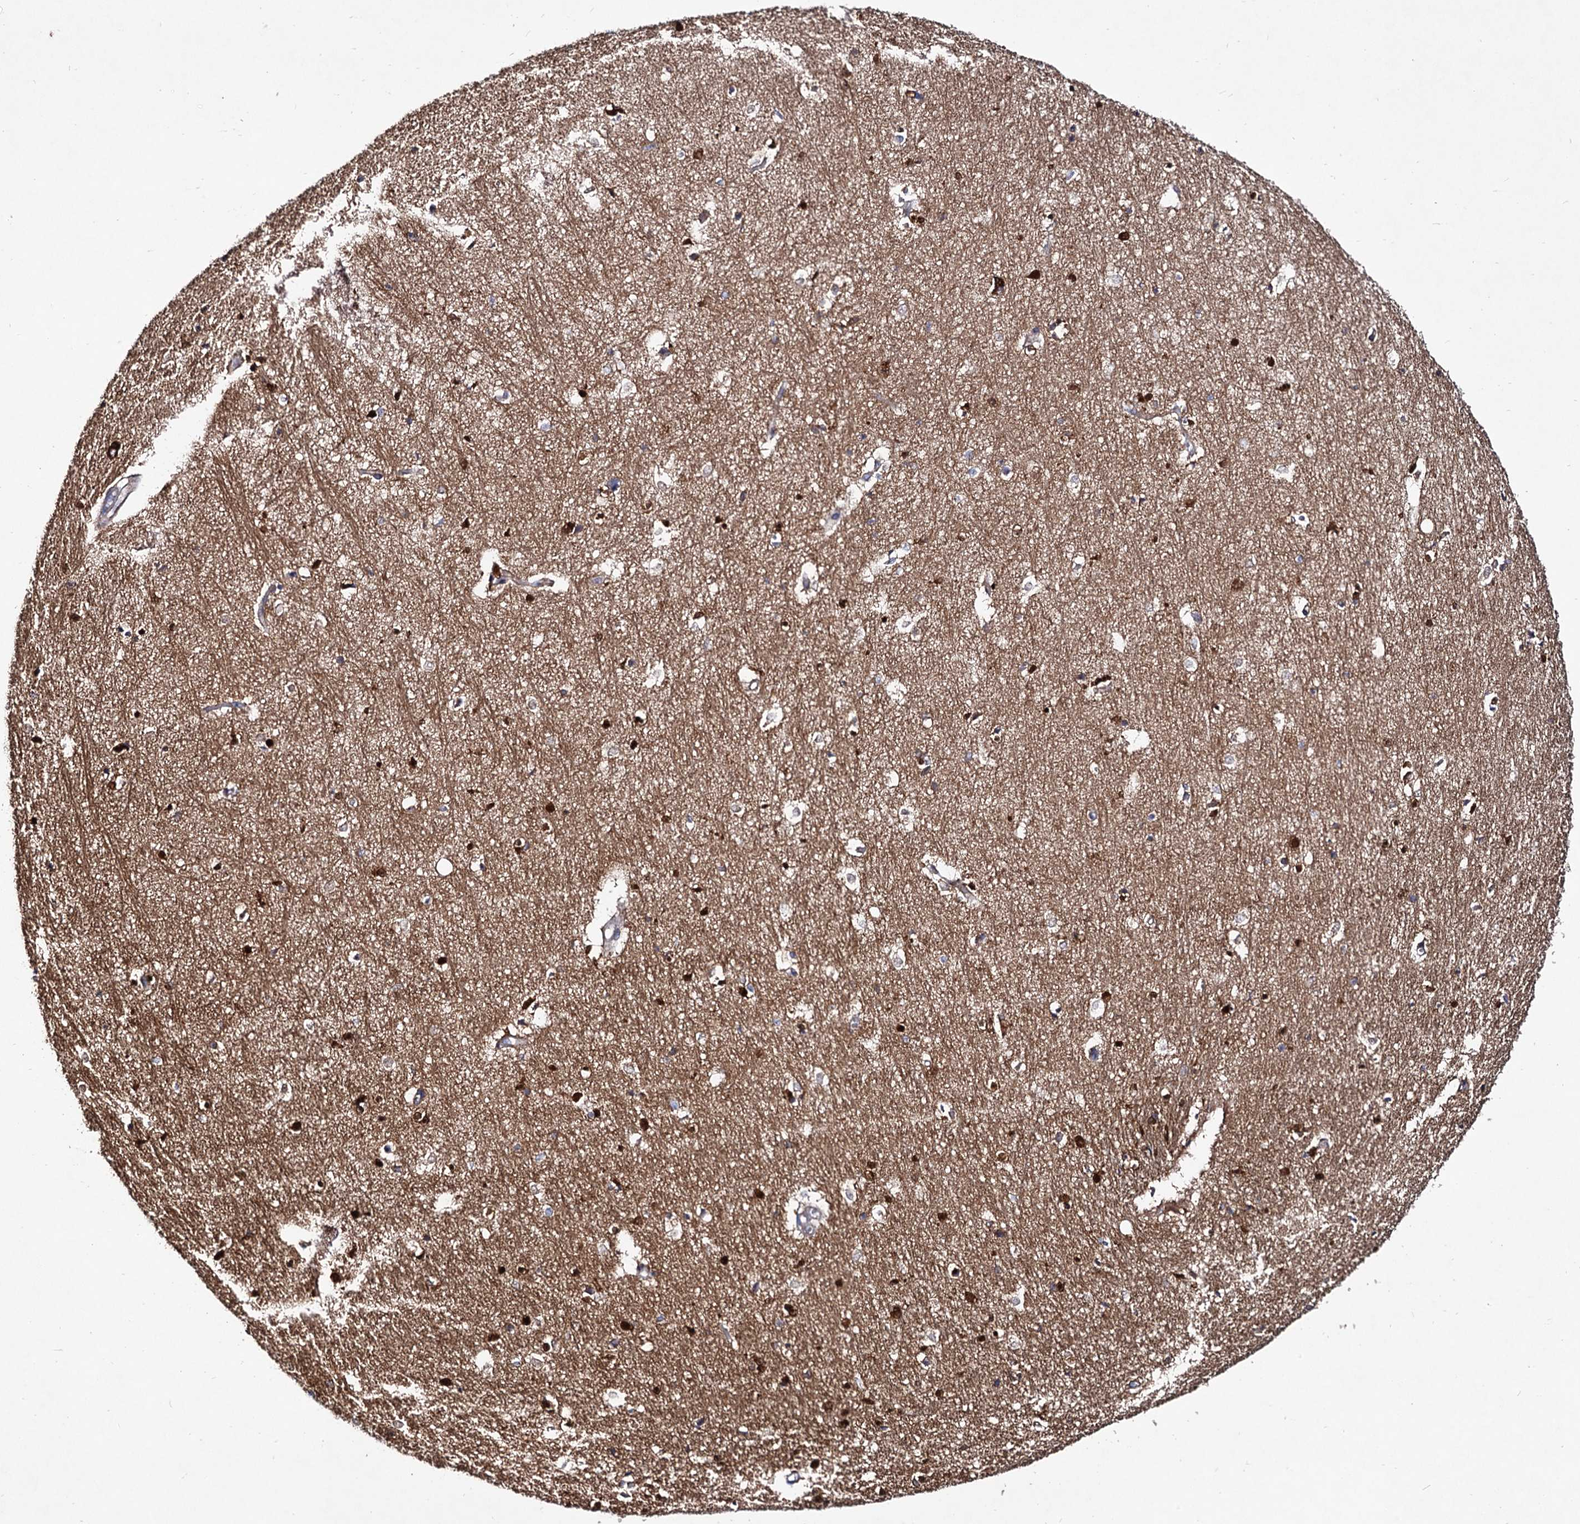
{"staining": {"intensity": "strong", "quantity": "25%-75%", "location": "cytoplasmic/membranous"}, "tissue": "hippocampus", "cell_type": "Glial cells", "image_type": "normal", "snomed": [{"axis": "morphology", "description": "Normal tissue, NOS"}, {"axis": "topography", "description": "Hippocampus"}], "caption": "Immunohistochemical staining of normal human hippocampus demonstrates 25%-75% levels of strong cytoplasmic/membranous protein expression in approximately 25%-75% of glial cells.", "gene": "ACAD9", "patient": {"sex": "female", "age": 64}}